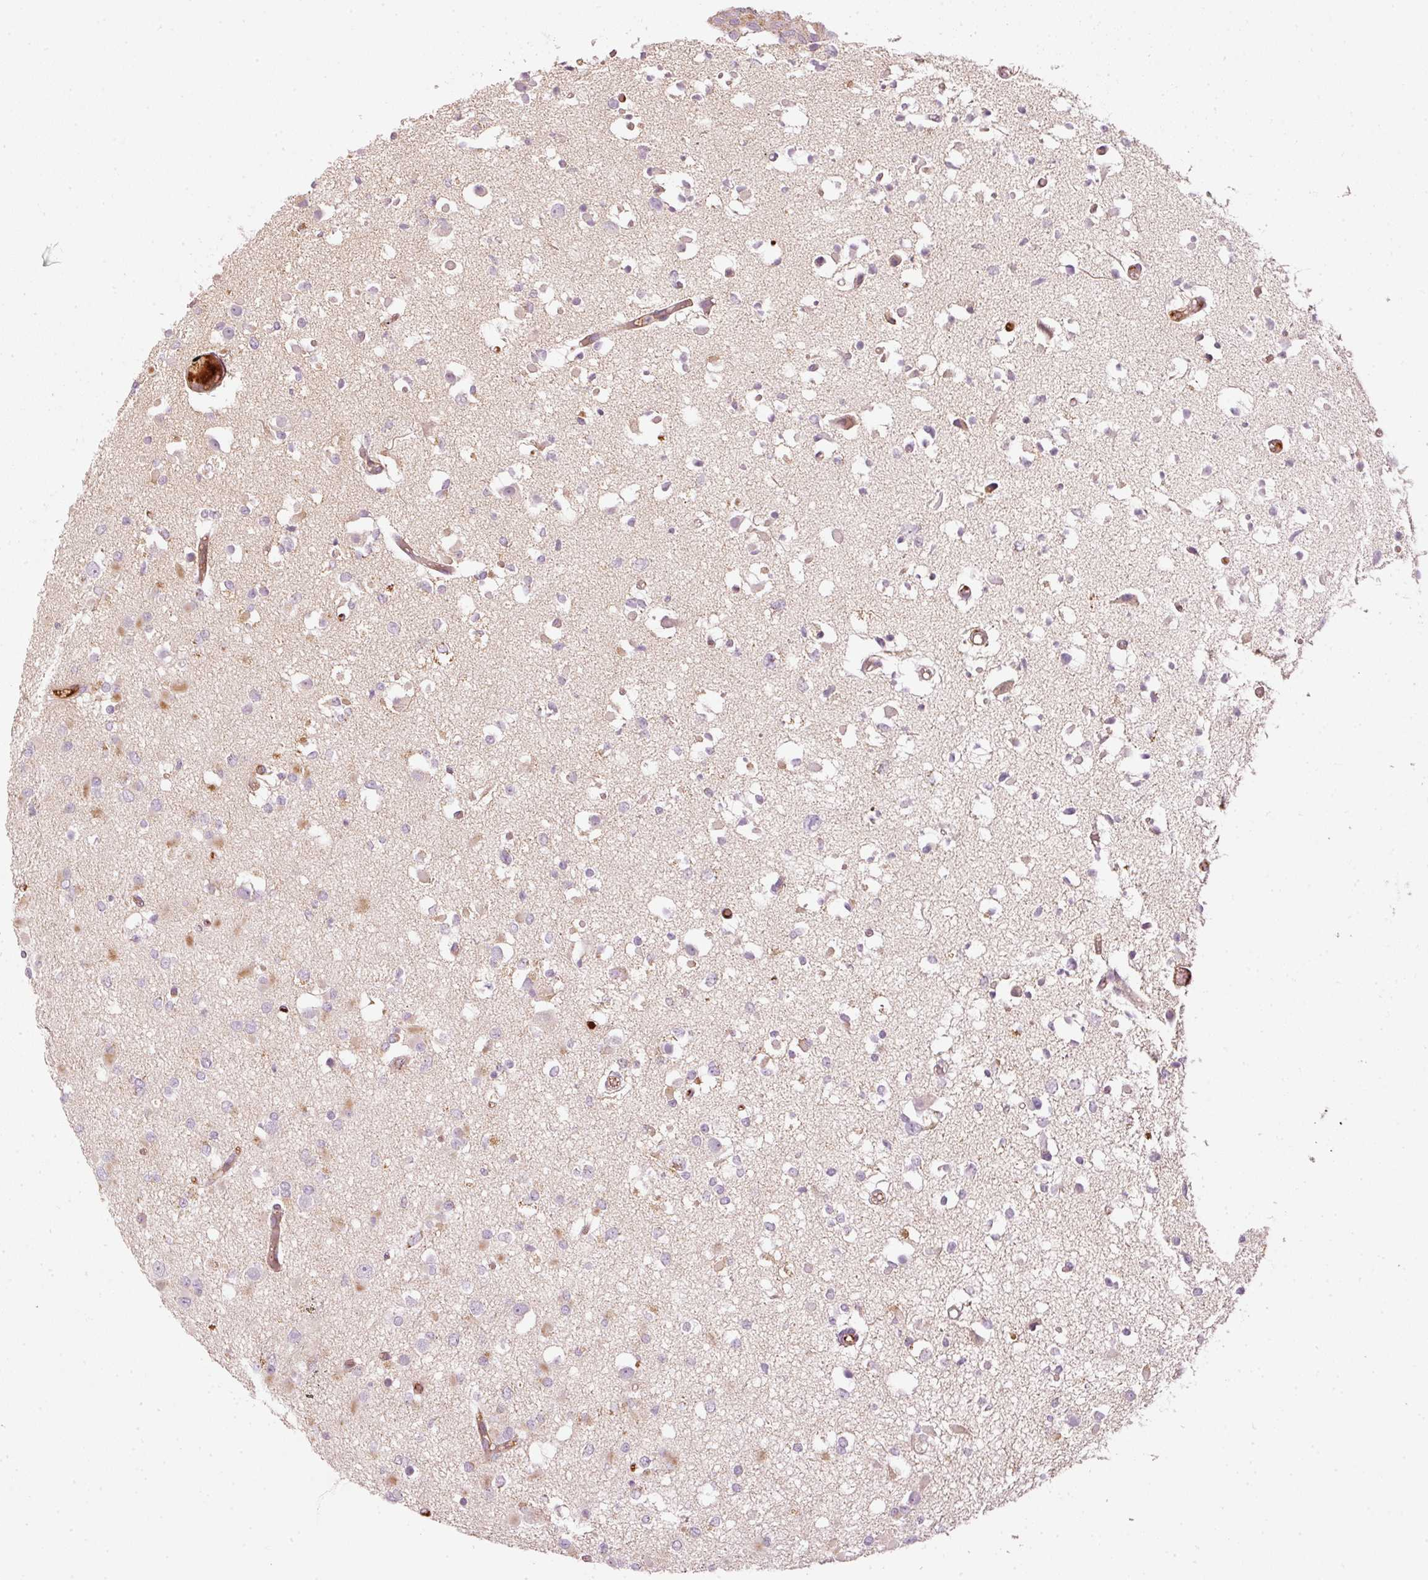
{"staining": {"intensity": "moderate", "quantity": "<25%", "location": "cytoplasmic/membranous"}, "tissue": "glioma", "cell_type": "Tumor cells", "image_type": "cancer", "snomed": [{"axis": "morphology", "description": "Glioma, malignant, Low grade"}, {"axis": "topography", "description": "Brain"}], "caption": "High-magnification brightfield microscopy of malignant glioma (low-grade) stained with DAB (3,3'-diaminobenzidine) (brown) and counterstained with hematoxylin (blue). tumor cells exhibit moderate cytoplasmic/membranous staining is seen in approximately<25% of cells.", "gene": "SERPING1", "patient": {"sex": "female", "age": 22}}